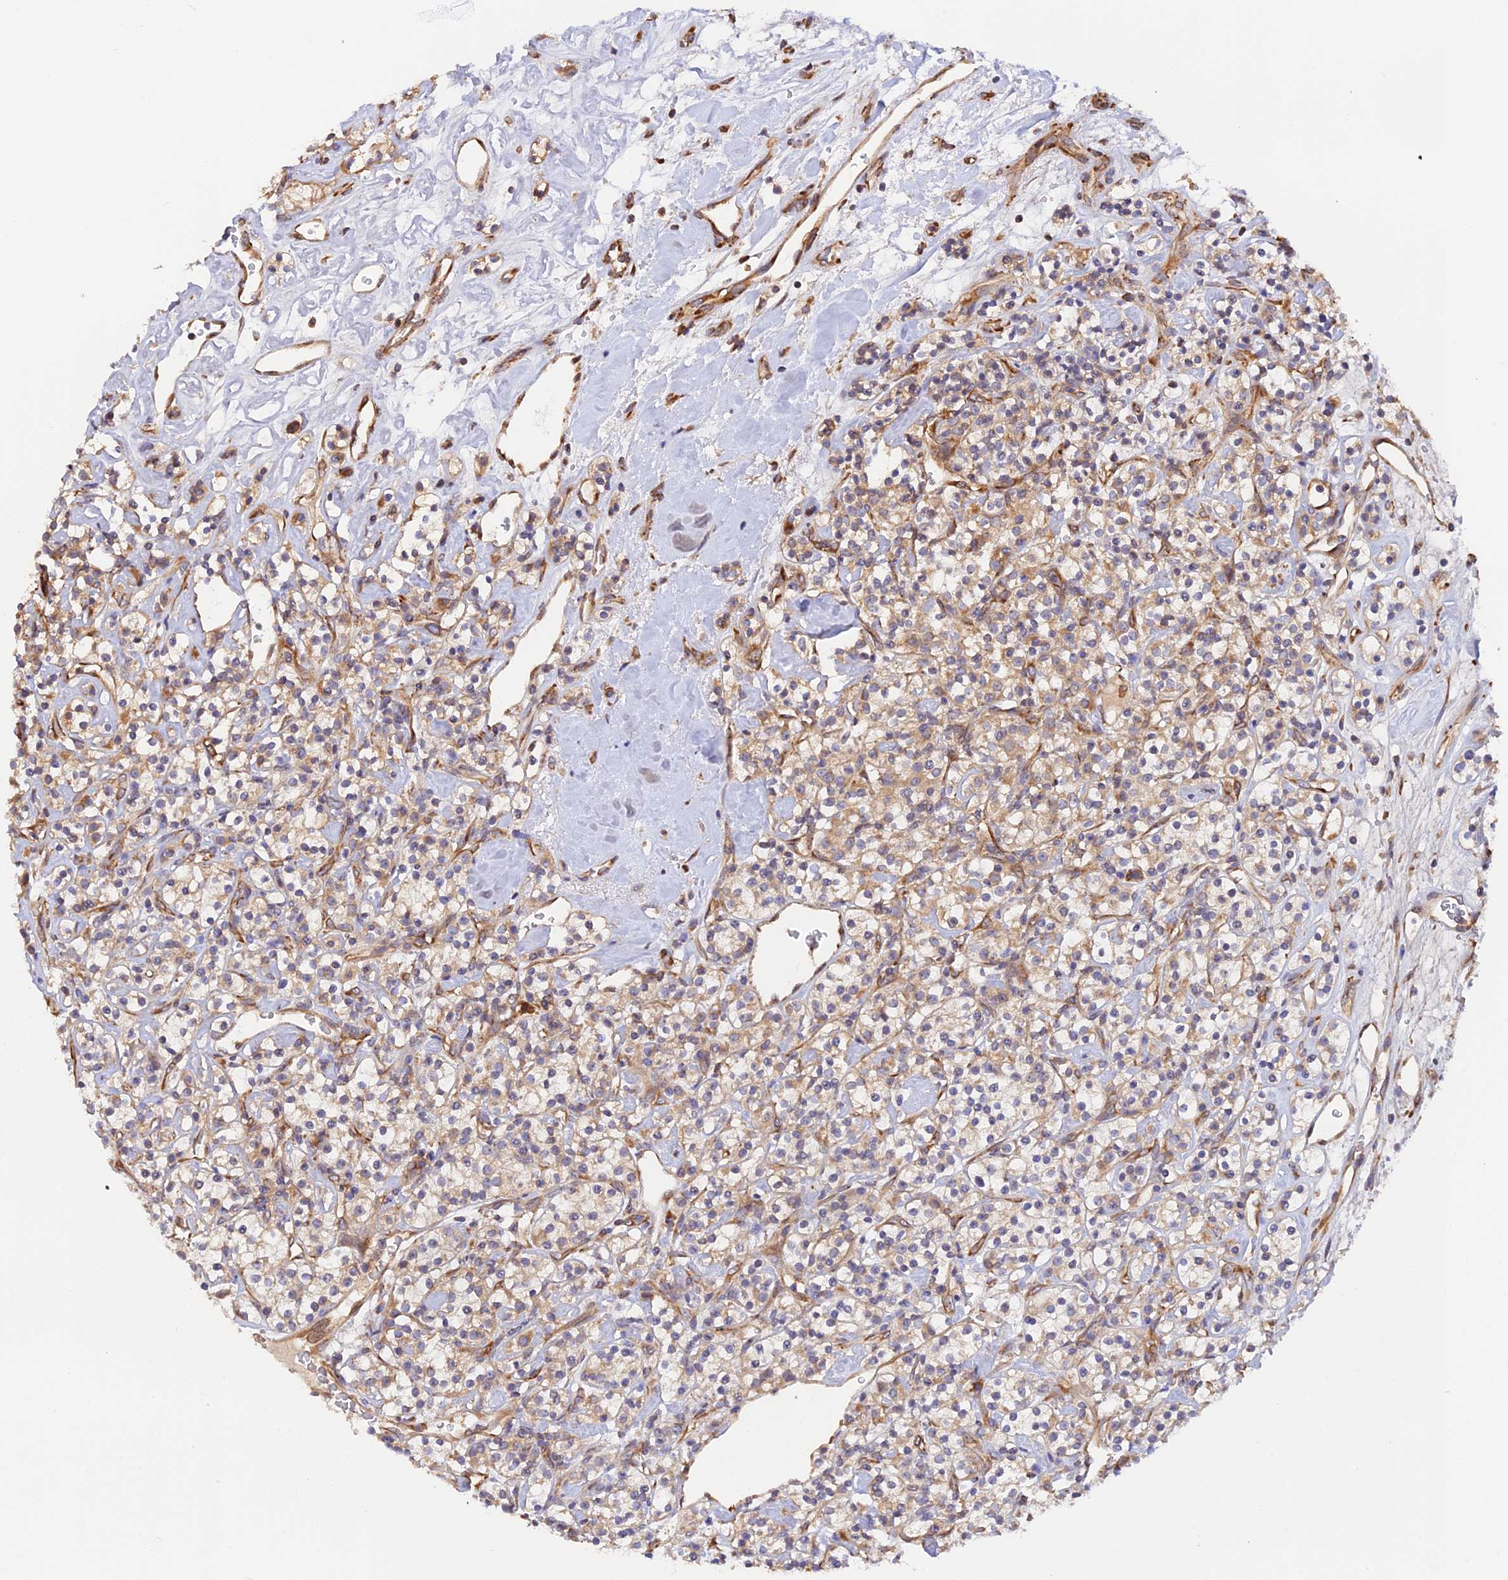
{"staining": {"intensity": "moderate", "quantity": "25%-75%", "location": "cytoplasmic/membranous"}, "tissue": "renal cancer", "cell_type": "Tumor cells", "image_type": "cancer", "snomed": [{"axis": "morphology", "description": "Adenocarcinoma, NOS"}, {"axis": "topography", "description": "Kidney"}], "caption": "Protein staining of renal adenocarcinoma tissue exhibits moderate cytoplasmic/membranous positivity in about 25%-75% of tumor cells.", "gene": "RPL5", "patient": {"sex": "male", "age": 77}}